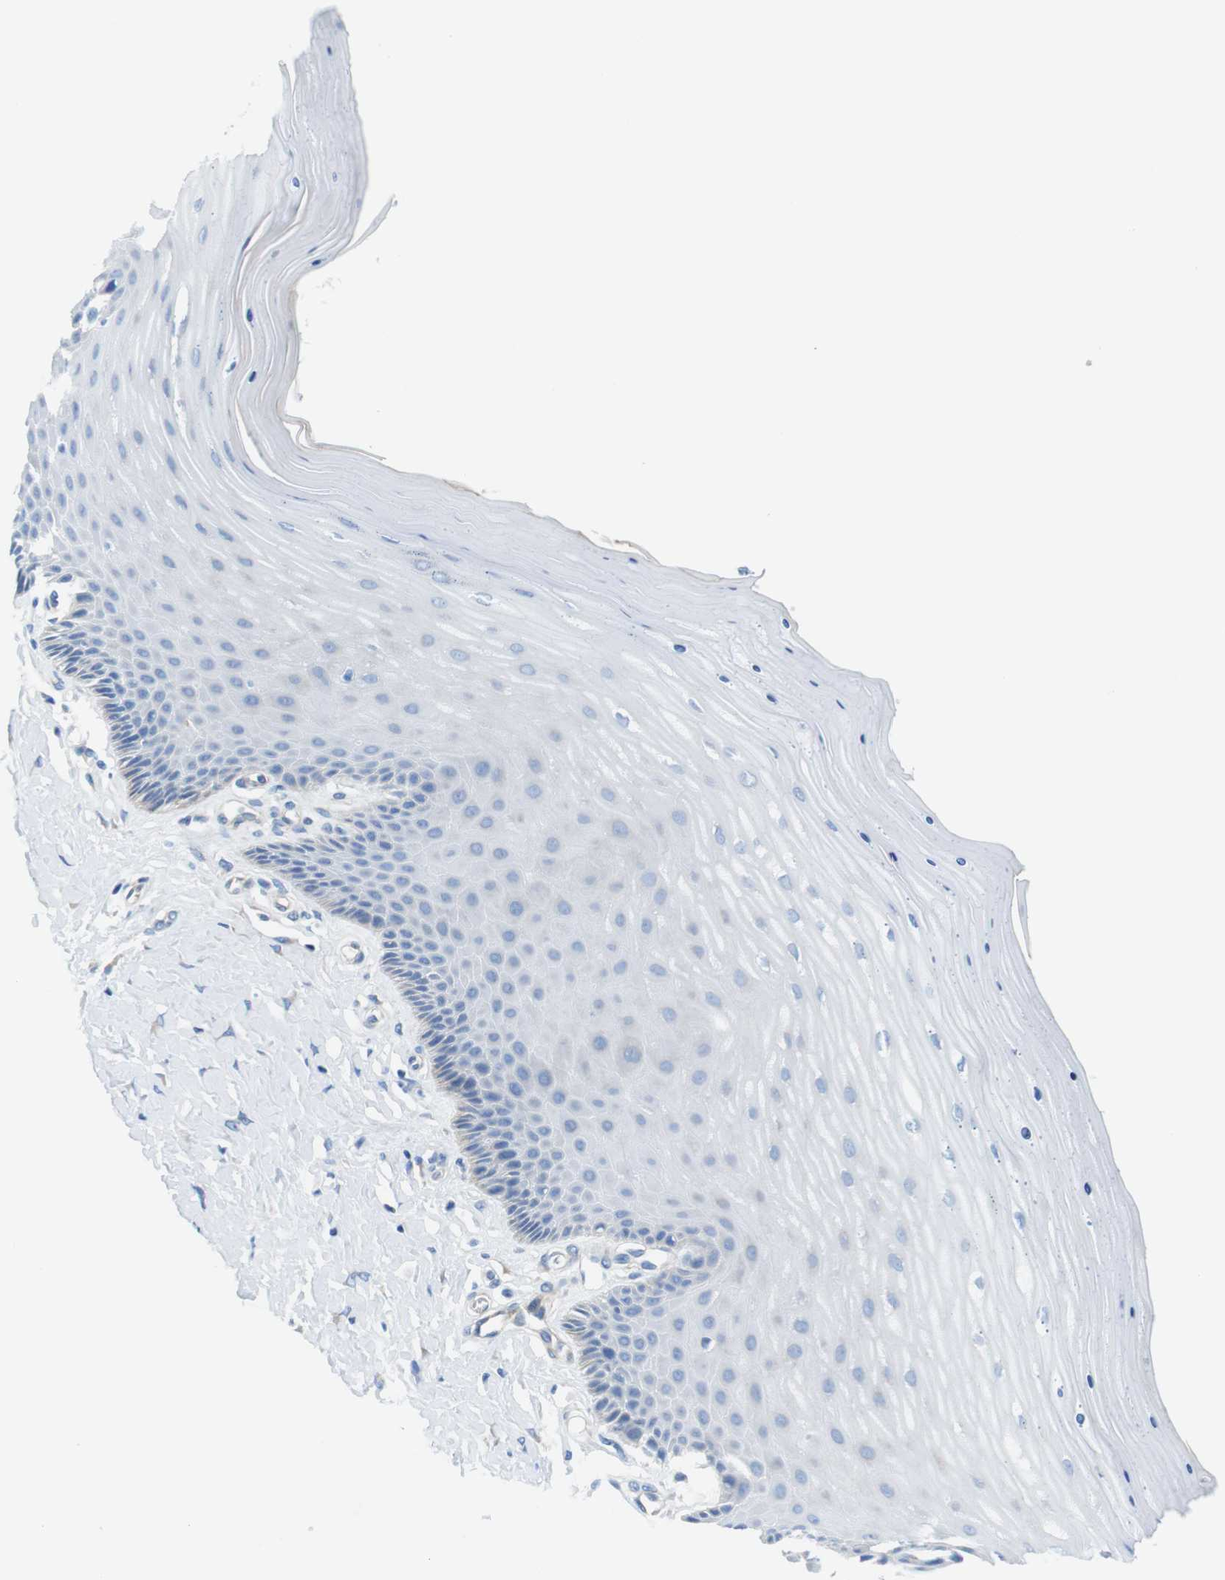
{"staining": {"intensity": "negative", "quantity": "none", "location": "none"}, "tissue": "cervix", "cell_type": "Squamous epithelial cells", "image_type": "normal", "snomed": [{"axis": "morphology", "description": "Normal tissue, NOS"}, {"axis": "topography", "description": "Cervix"}], "caption": "Image shows no protein positivity in squamous epithelial cells of unremarkable cervix.", "gene": "CDH8", "patient": {"sex": "female", "age": 55}}